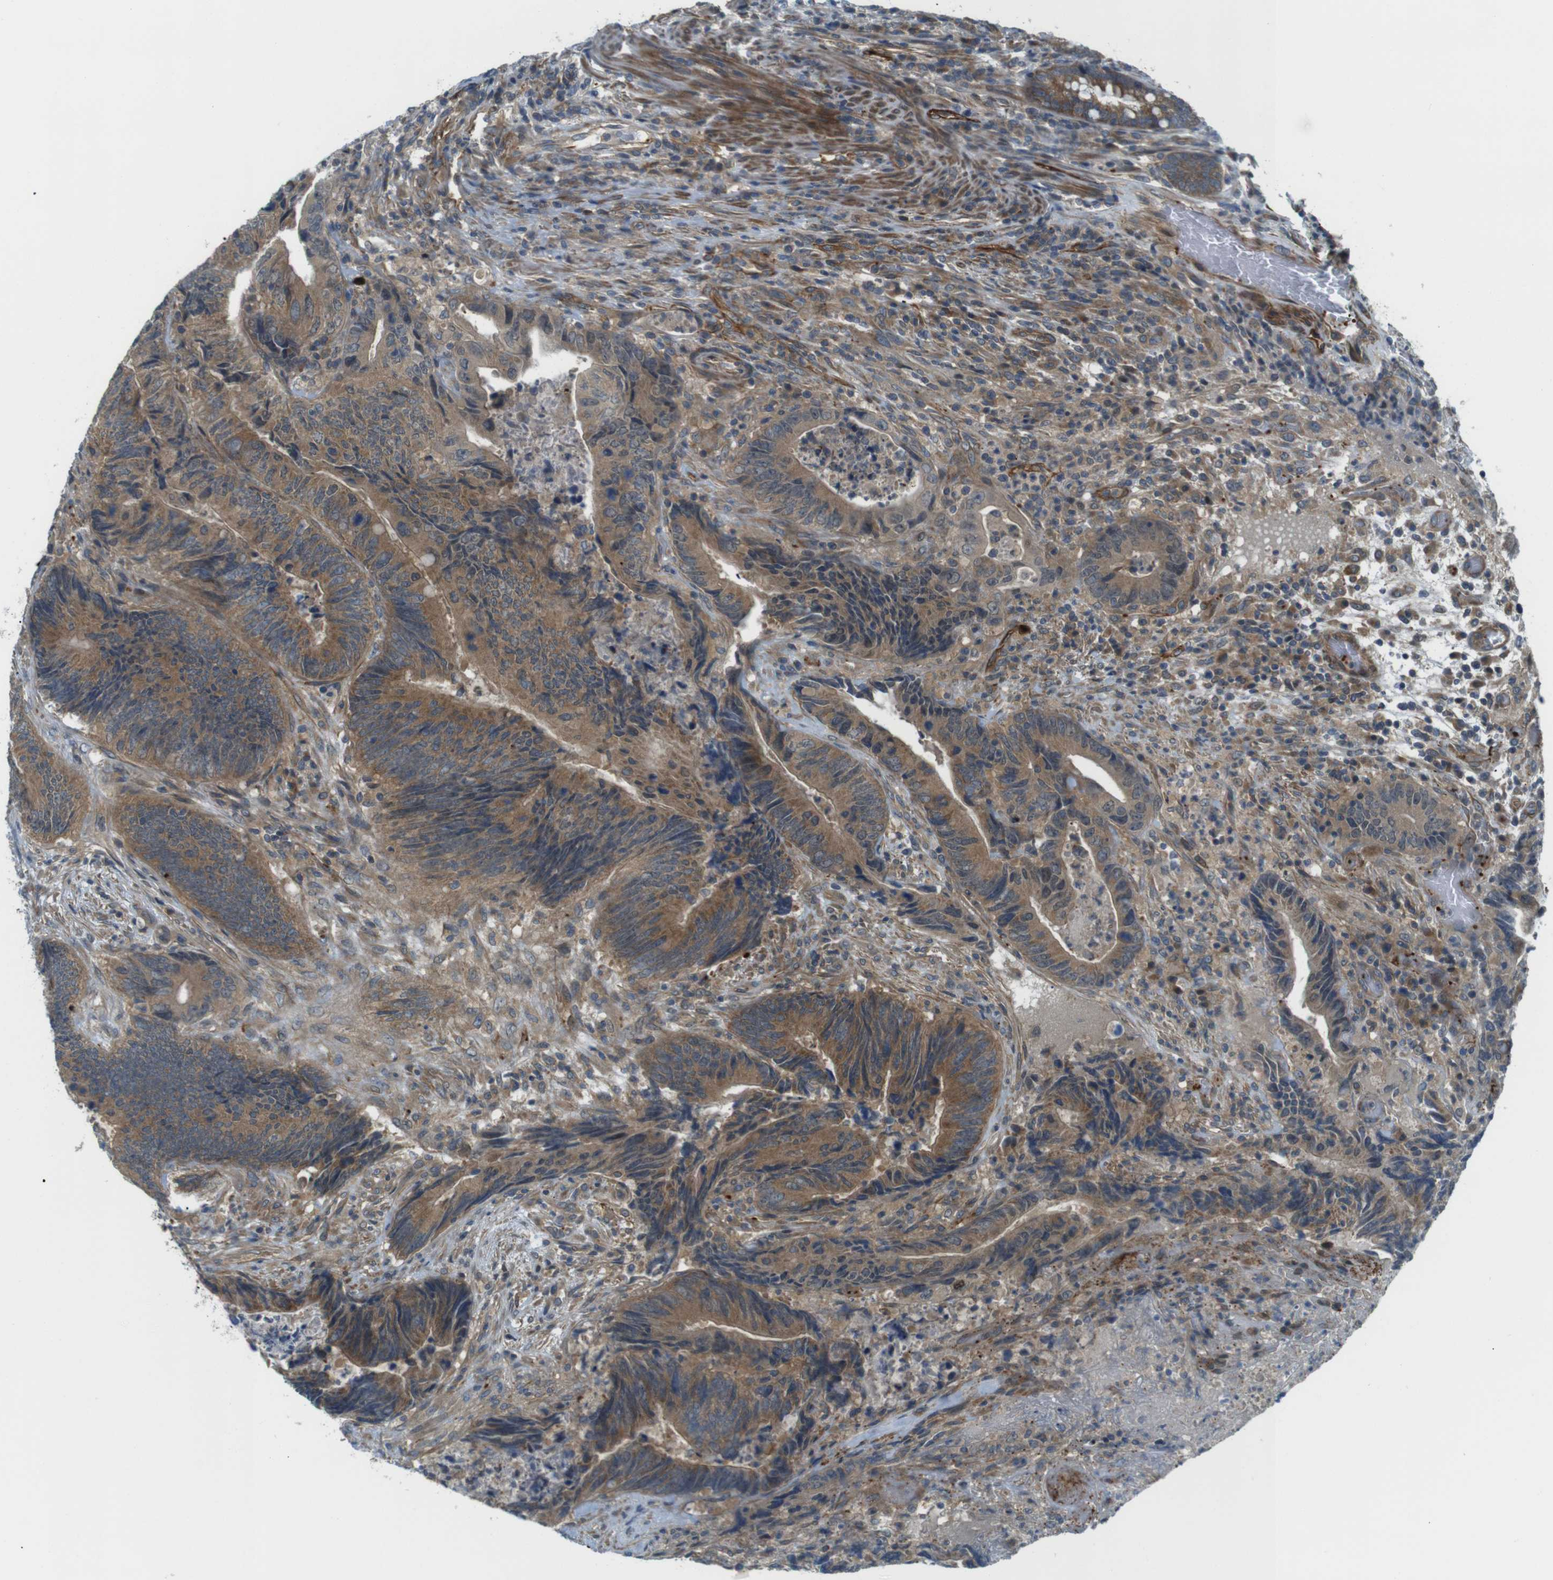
{"staining": {"intensity": "moderate", "quantity": ">75%", "location": "cytoplasmic/membranous"}, "tissue": "colorectal cancer", "cell_type": "Tumor cells", "image_type": "cancer", "snomed": [{"axis": "morphology", "description": "Normal tissue, NOS"}, {"axis": "morphology", "description": "Adenocarcinoma, NOS"}, {"axis": "topography", "description": "Colon"}], "caption": "A medium amount of moderate cytoplasmic/membranous positivity is present in approximately >75% of tumor cells in colorectal cancer (adenocarcinoma) tissue.", "gene": "TSC1", "patient": {"sex": "male", "age": 56}}